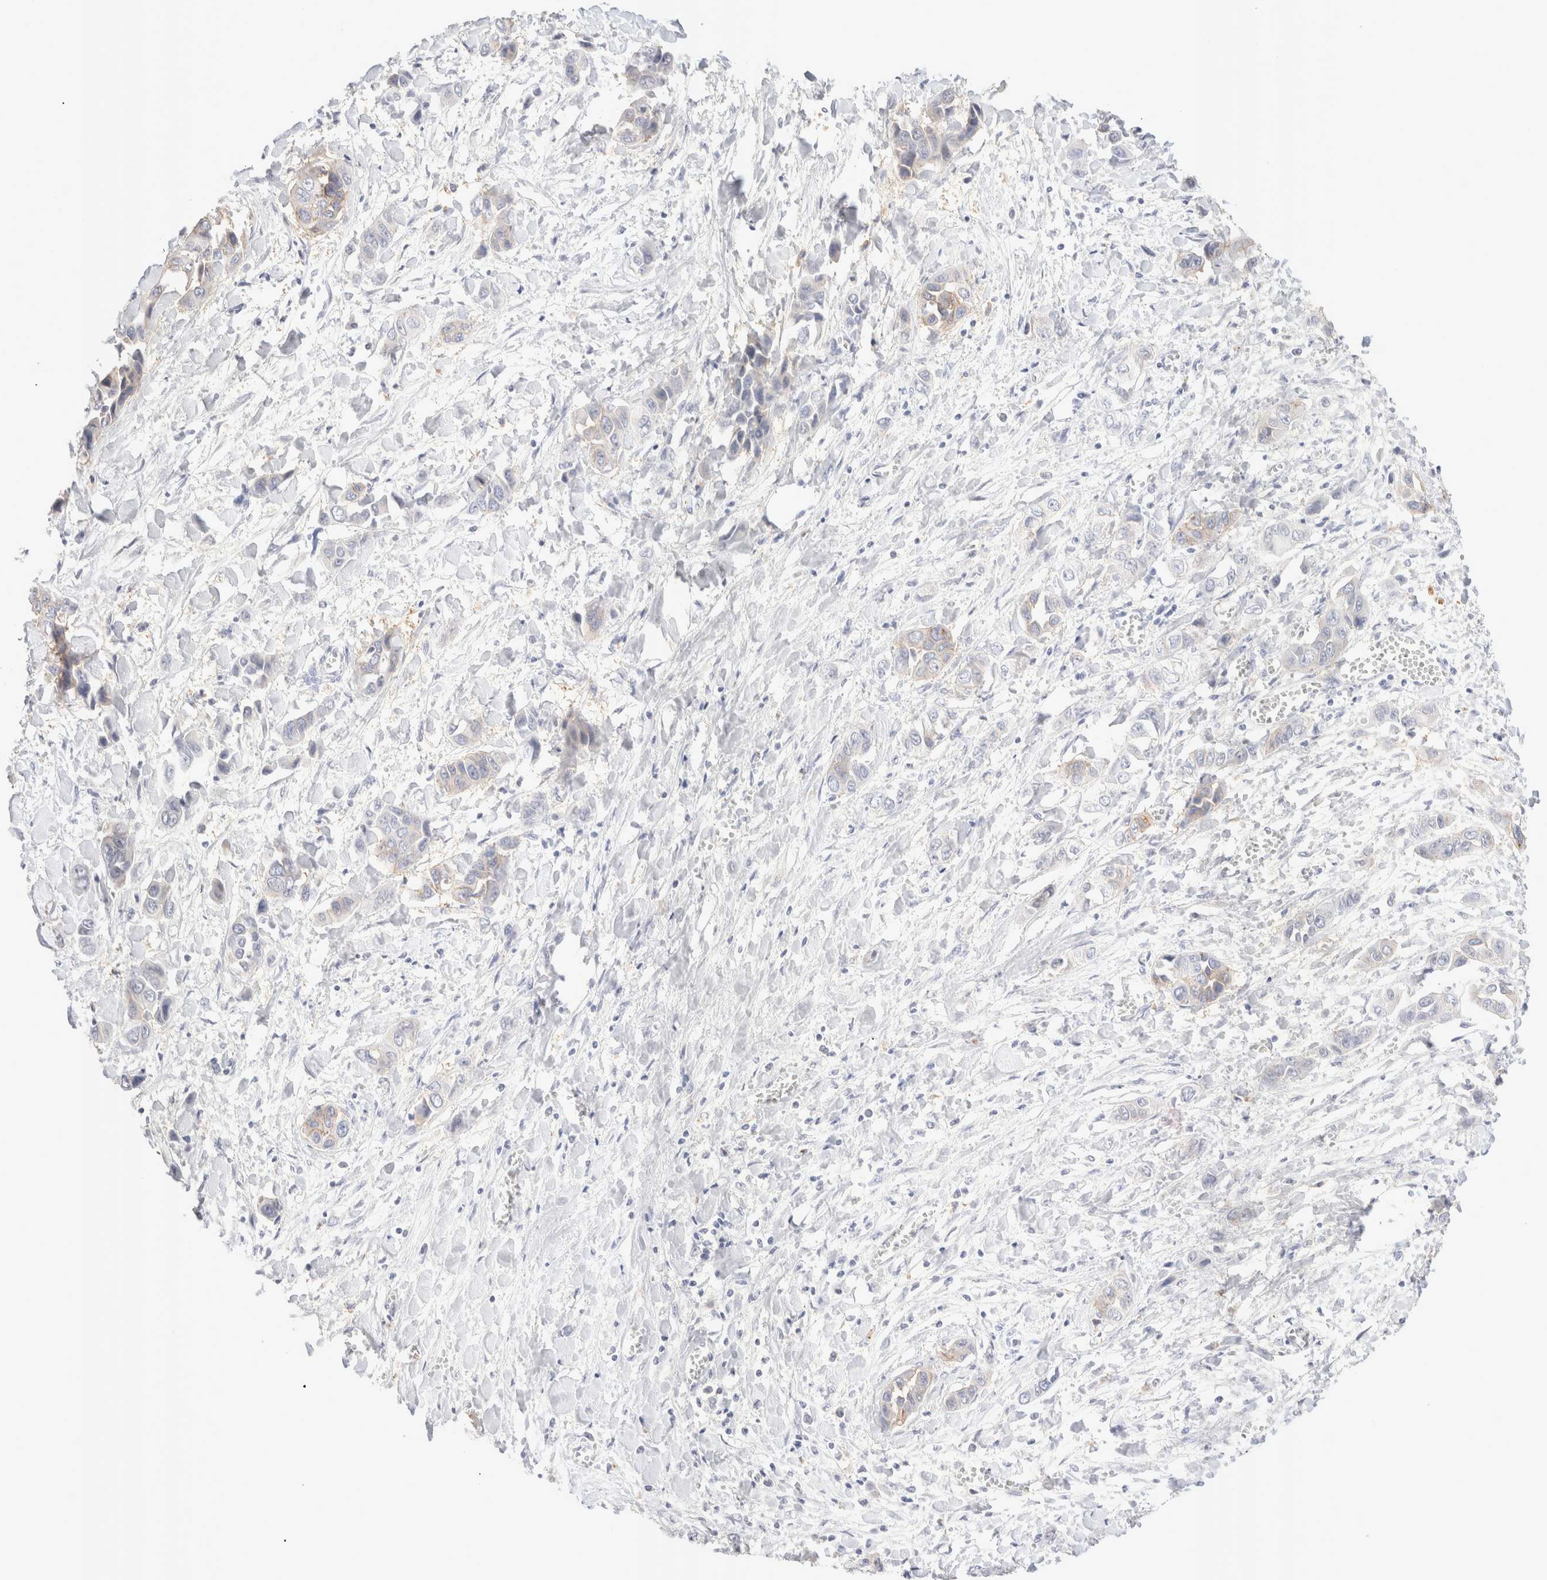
{"staining": {"intensity": "weak", "quantity": "25%-75%", "location": "cytoplasmic/membranous"}, "tissue": "liver cancer", "cell_type": "Tumor cells", "image_type": "cancer", "snomed": [{"axis": "morphology", "description": "Cholangiocarcinoma"}, {"axis": "topography", "description": "Liver"}], "caption": "Tumor cells demonstrate low levels of weak cytoplasmic/membranous staining in about 25%-75% of cells in human liver cancer (cholangiocarcinoma).", "gene": "EPCAM", "patient": {"sex": "female", "age": 52}}